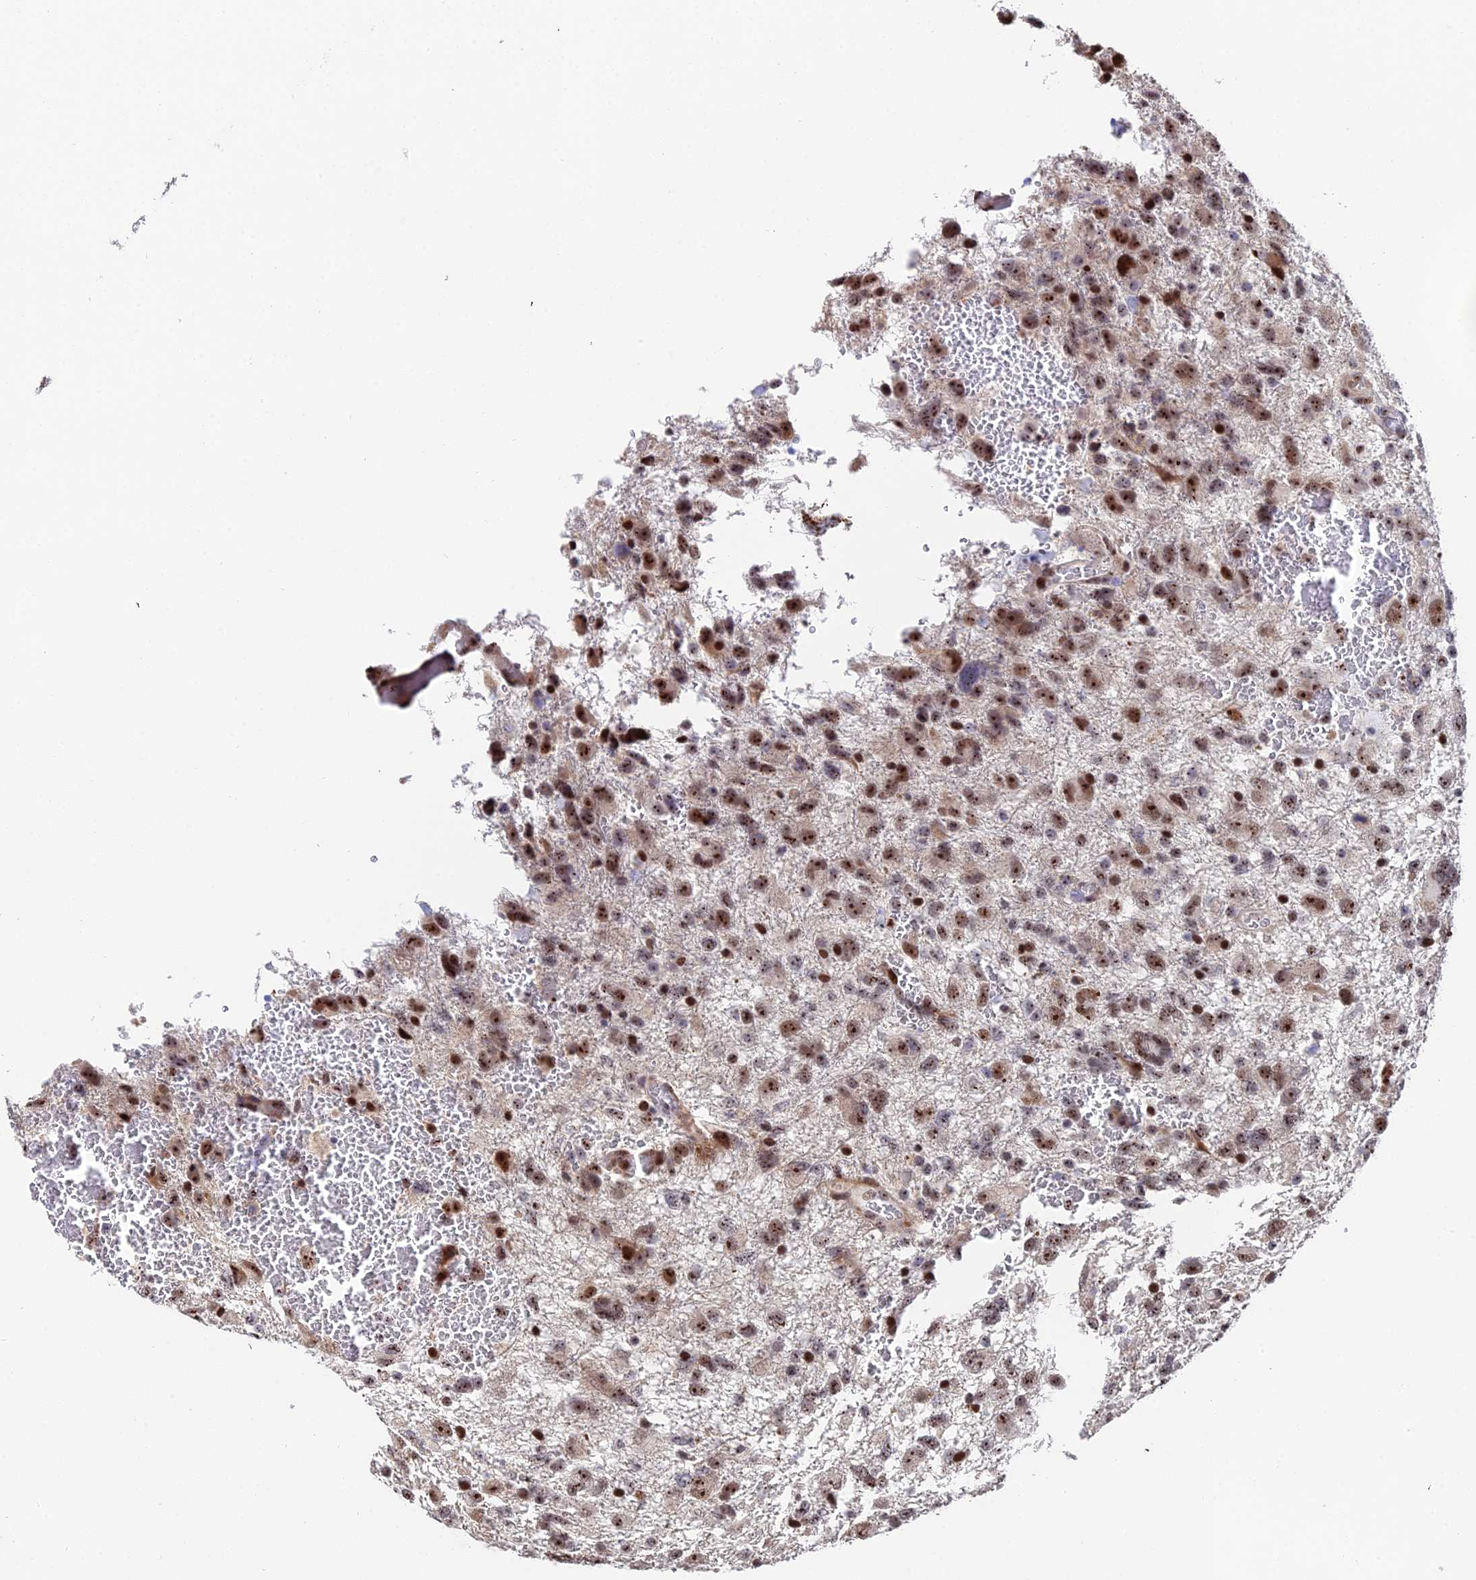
{"staining": {"intensity": "moderate", "quantity": ">75%", "location": "nuclear"}, "tissue": "glioma", "cell_type": "Tumor cells", "image_type": "cancer", "snomed": [{"axis": "morphology", "description": "Glioma, malignant, High grade"}, {"axis": "topography", "description": "Brain"}], "caption": "Tumor cells demonstrate medium levels of moderate nuclear positivity in about >75% of cells in human high-grade glioma (malignant).", "gene": "TIFA", "patient": {"sex": "male", "age": 61}}